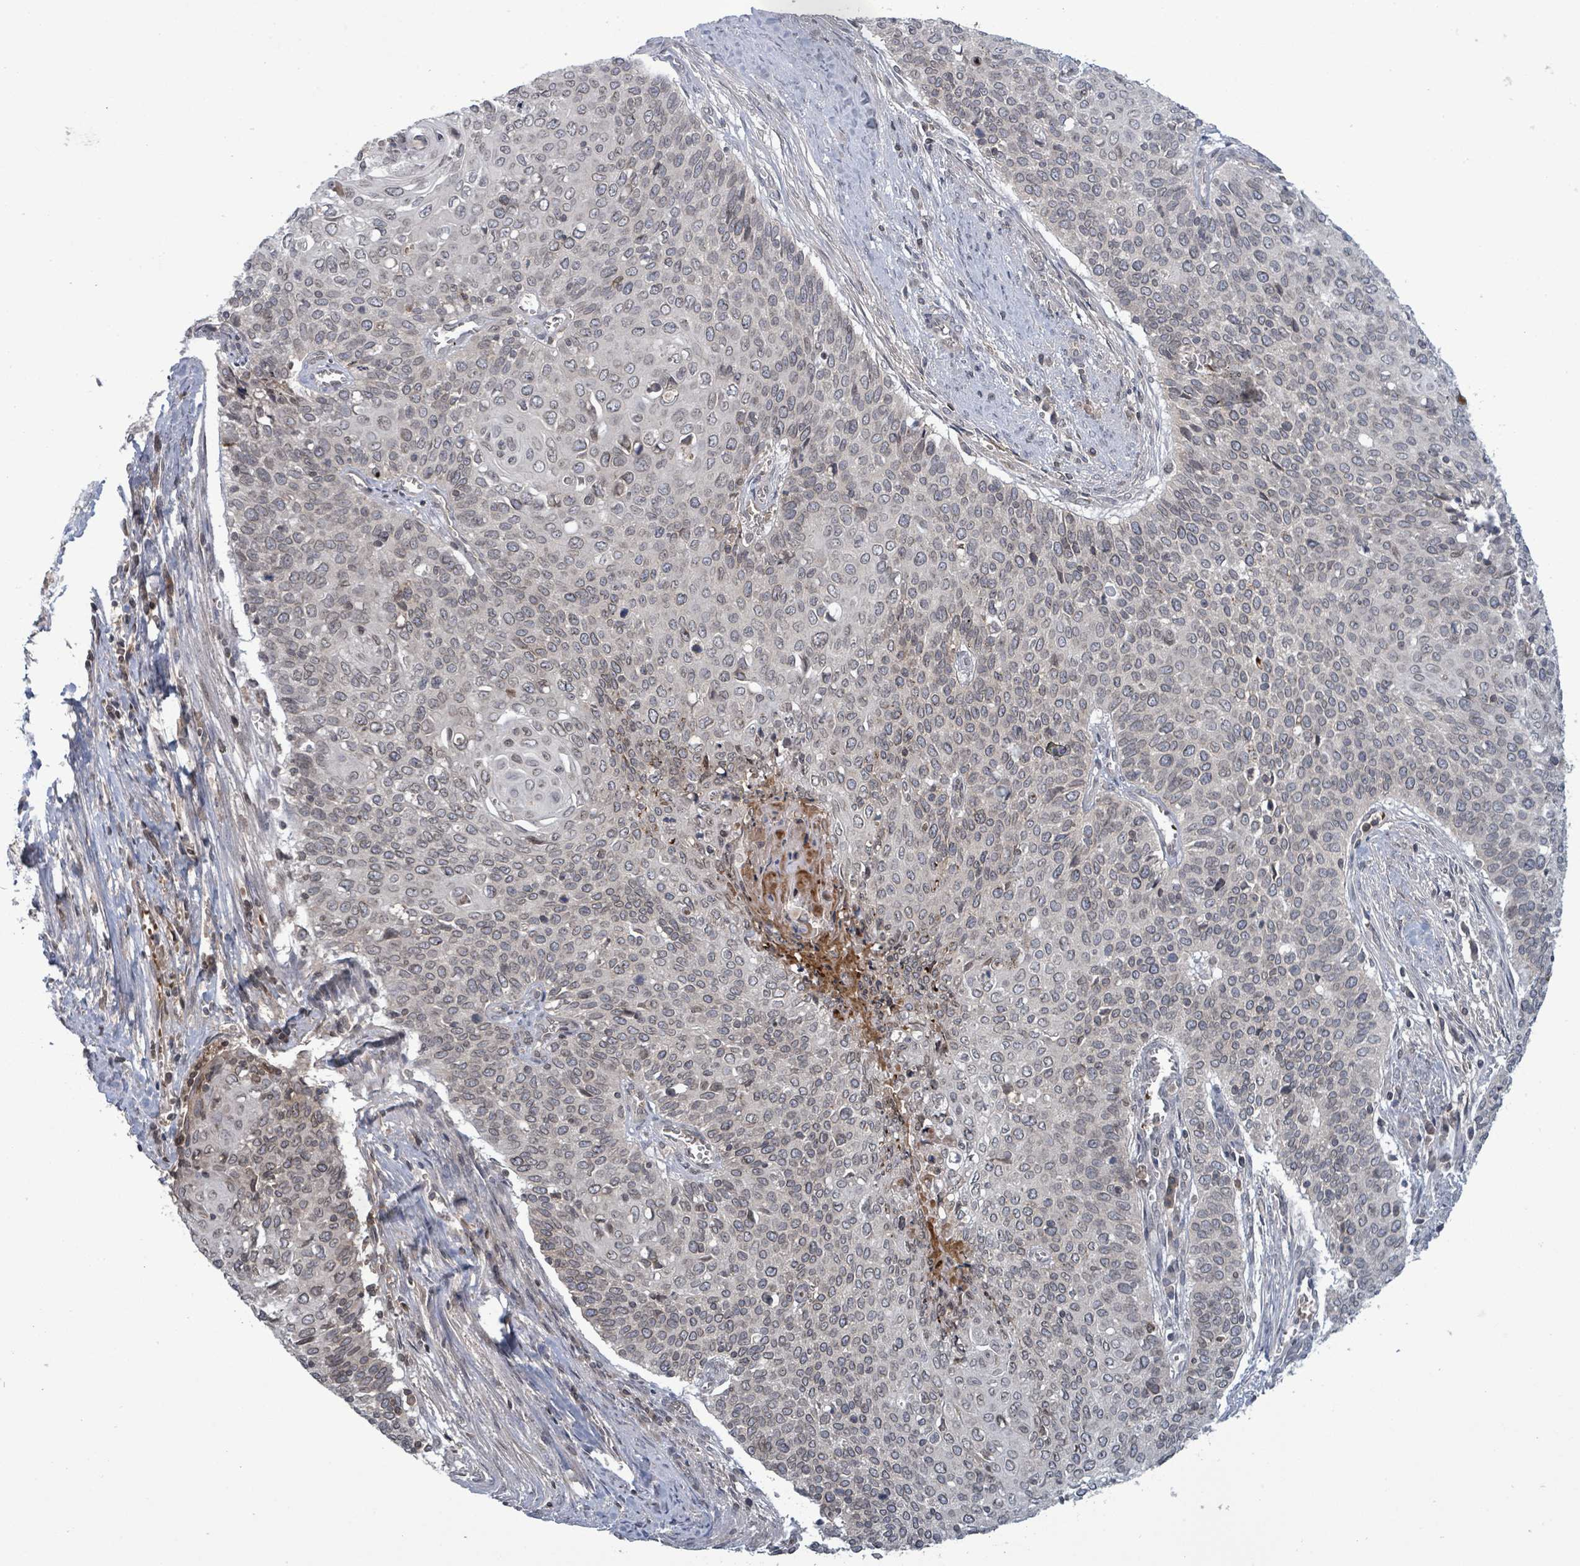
{"staining": {"intensity": "negative", "quantity": "none", "location": "none"}, "tissue": "cervical cancer", "cell_type": "Tumor cells", "image_type": "cancer", "snomed": [{"axis": "morphology", "description": "Squamous cell carcinoma, NOS"}, {"axis": "topography", "description": "Cervix"}], "caption": "The IHC photomicrograph has no significant positivity in tumor cells of cervical squamous cell carcinoma tissue. (Immunohistochemistry (ihc), brightfield microscopy, high magnification).", "gene": "GRM8", "patient": {"sex": "female", "age": 39}}